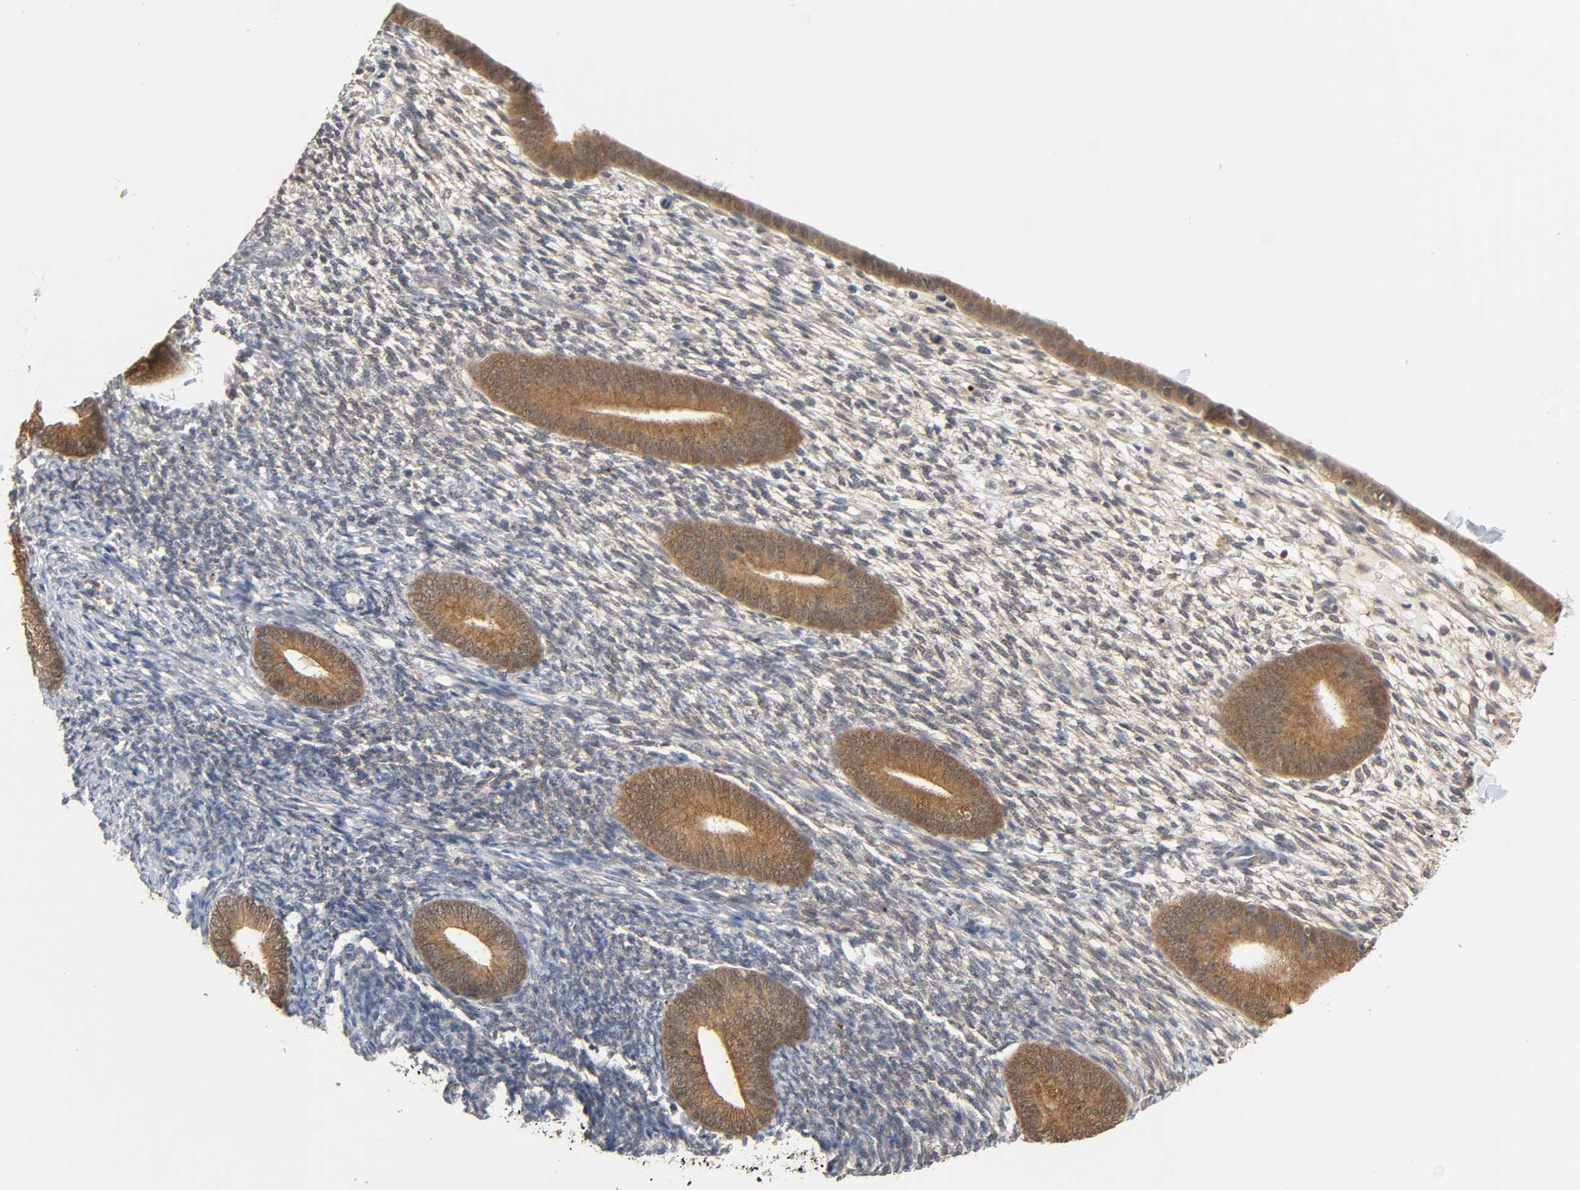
{"staining": {"intensity": "negative", "quantity": "none", "location": "none"}, "tissue": "endometrium", "cell_type": "Cells in endometrial stroma", "image_type": "normal", "snomed": [{"axis": "morphology", "description": "Normal tissue, NOS"}, {"axis": "topography", "description": "Endometrium"}], "caption": "Protein analysis of unremarkable endometrium exhibits no significant expression in cells in endometrial stroma. (Stains: DAB IHC with hematoxylin counter stain, Microscopy: brightfield microscopy at high magnification).", "gene": "MIF", "patient": {"sex": "female", "age": 57}}